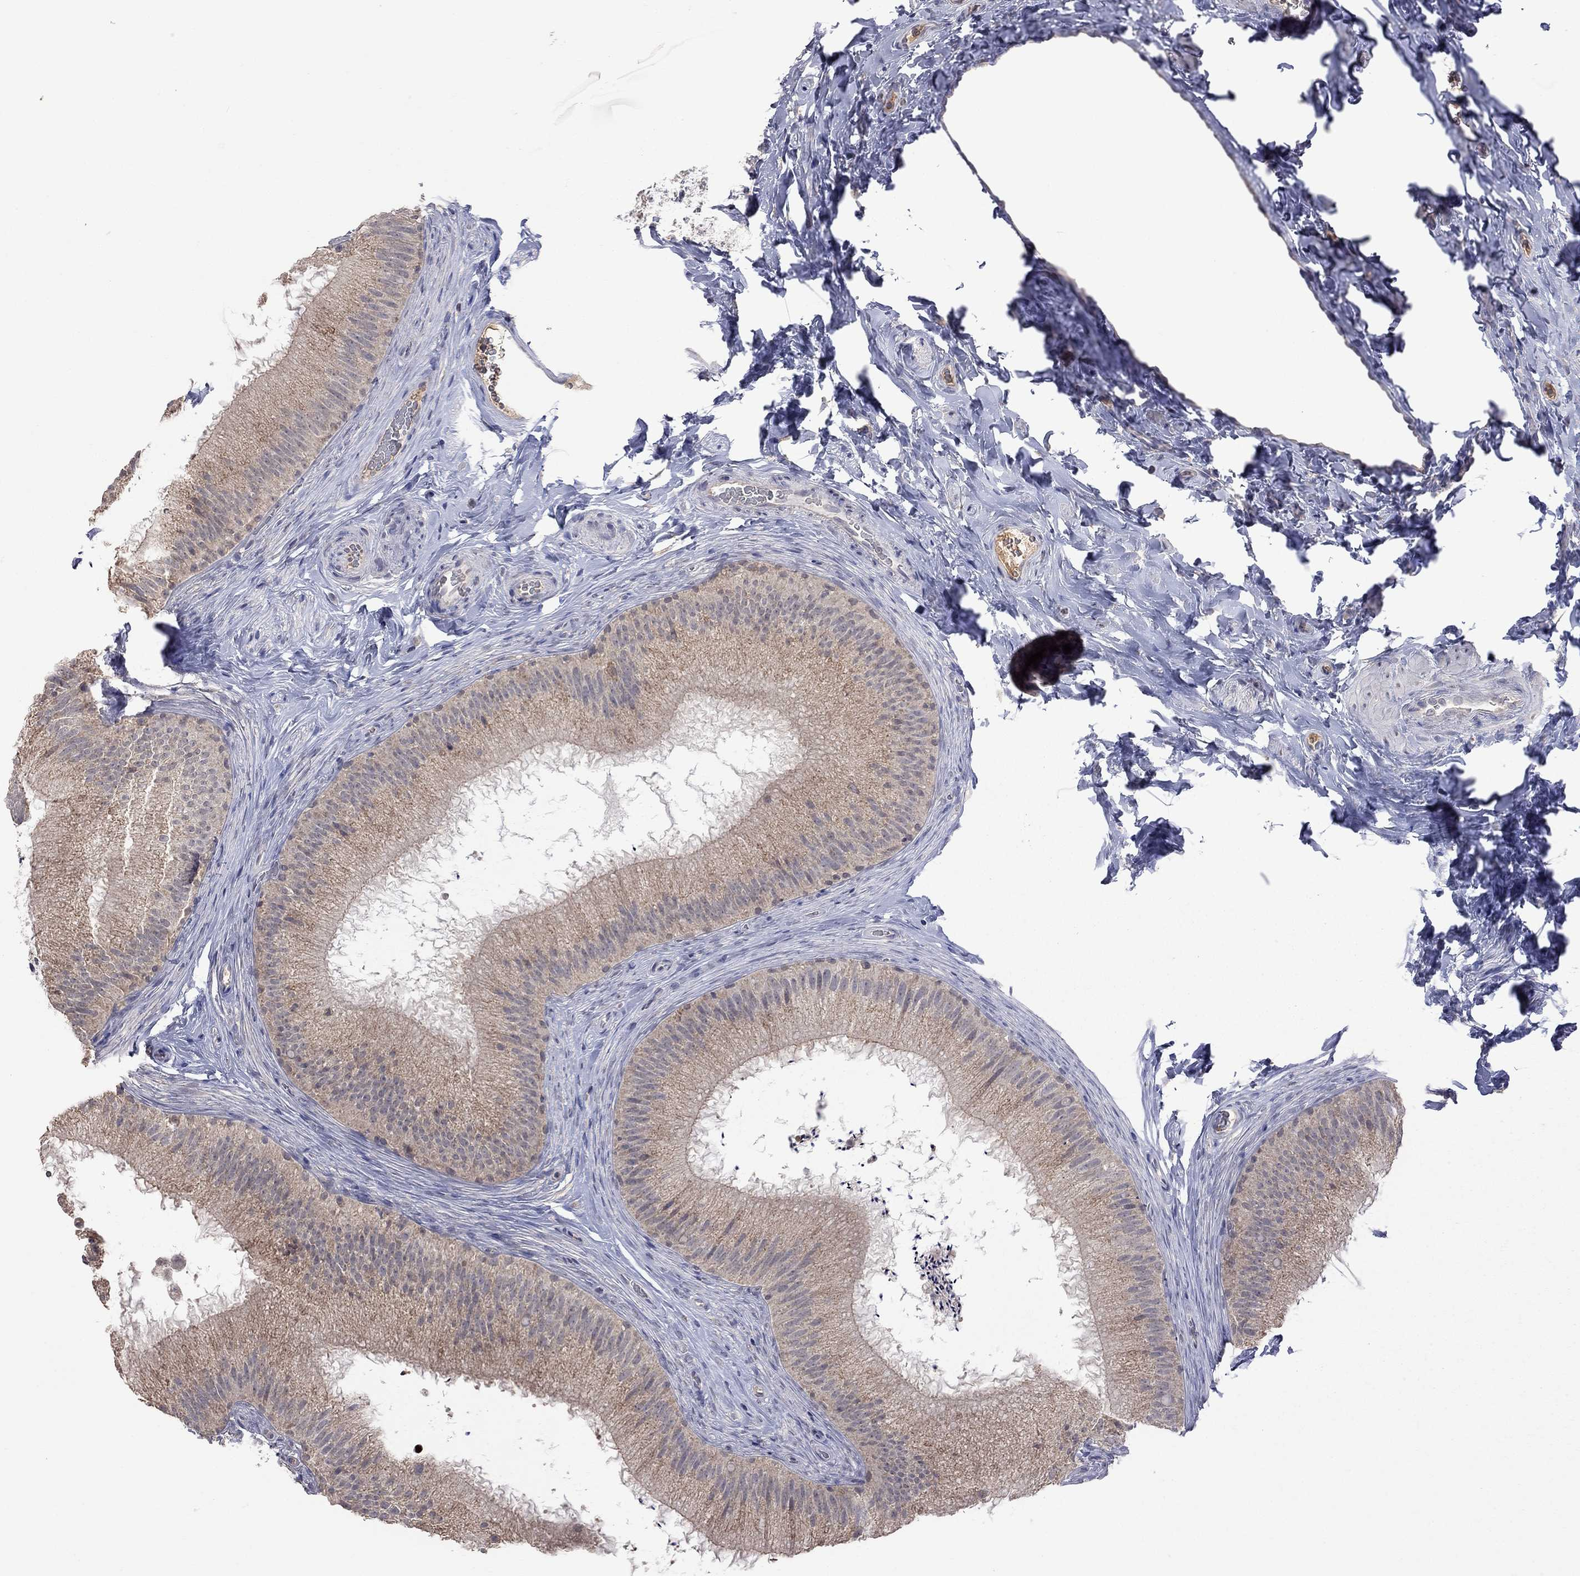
{"staining": {"intensity": "moderate", "quantity": ">75%", "location": "cytoplasmic/membranous"}, "tissue": "epididymis", "cell_type": "Glandular cells", "image_type": "normal", "snomed": [{"axis": "morphology", "description": "Normal tissue, NOS"}, {"axis": "topography", "description": "Epididymis"}], "caption": "This is an image of immunohistochemistry (IHC) staining of unremarkable epididymis, which shows moderate positivity in the cytoplasmic/membranous of glandular cells.", "gene": "HTR6", "patient": {"sex": "male", "age": 32}}